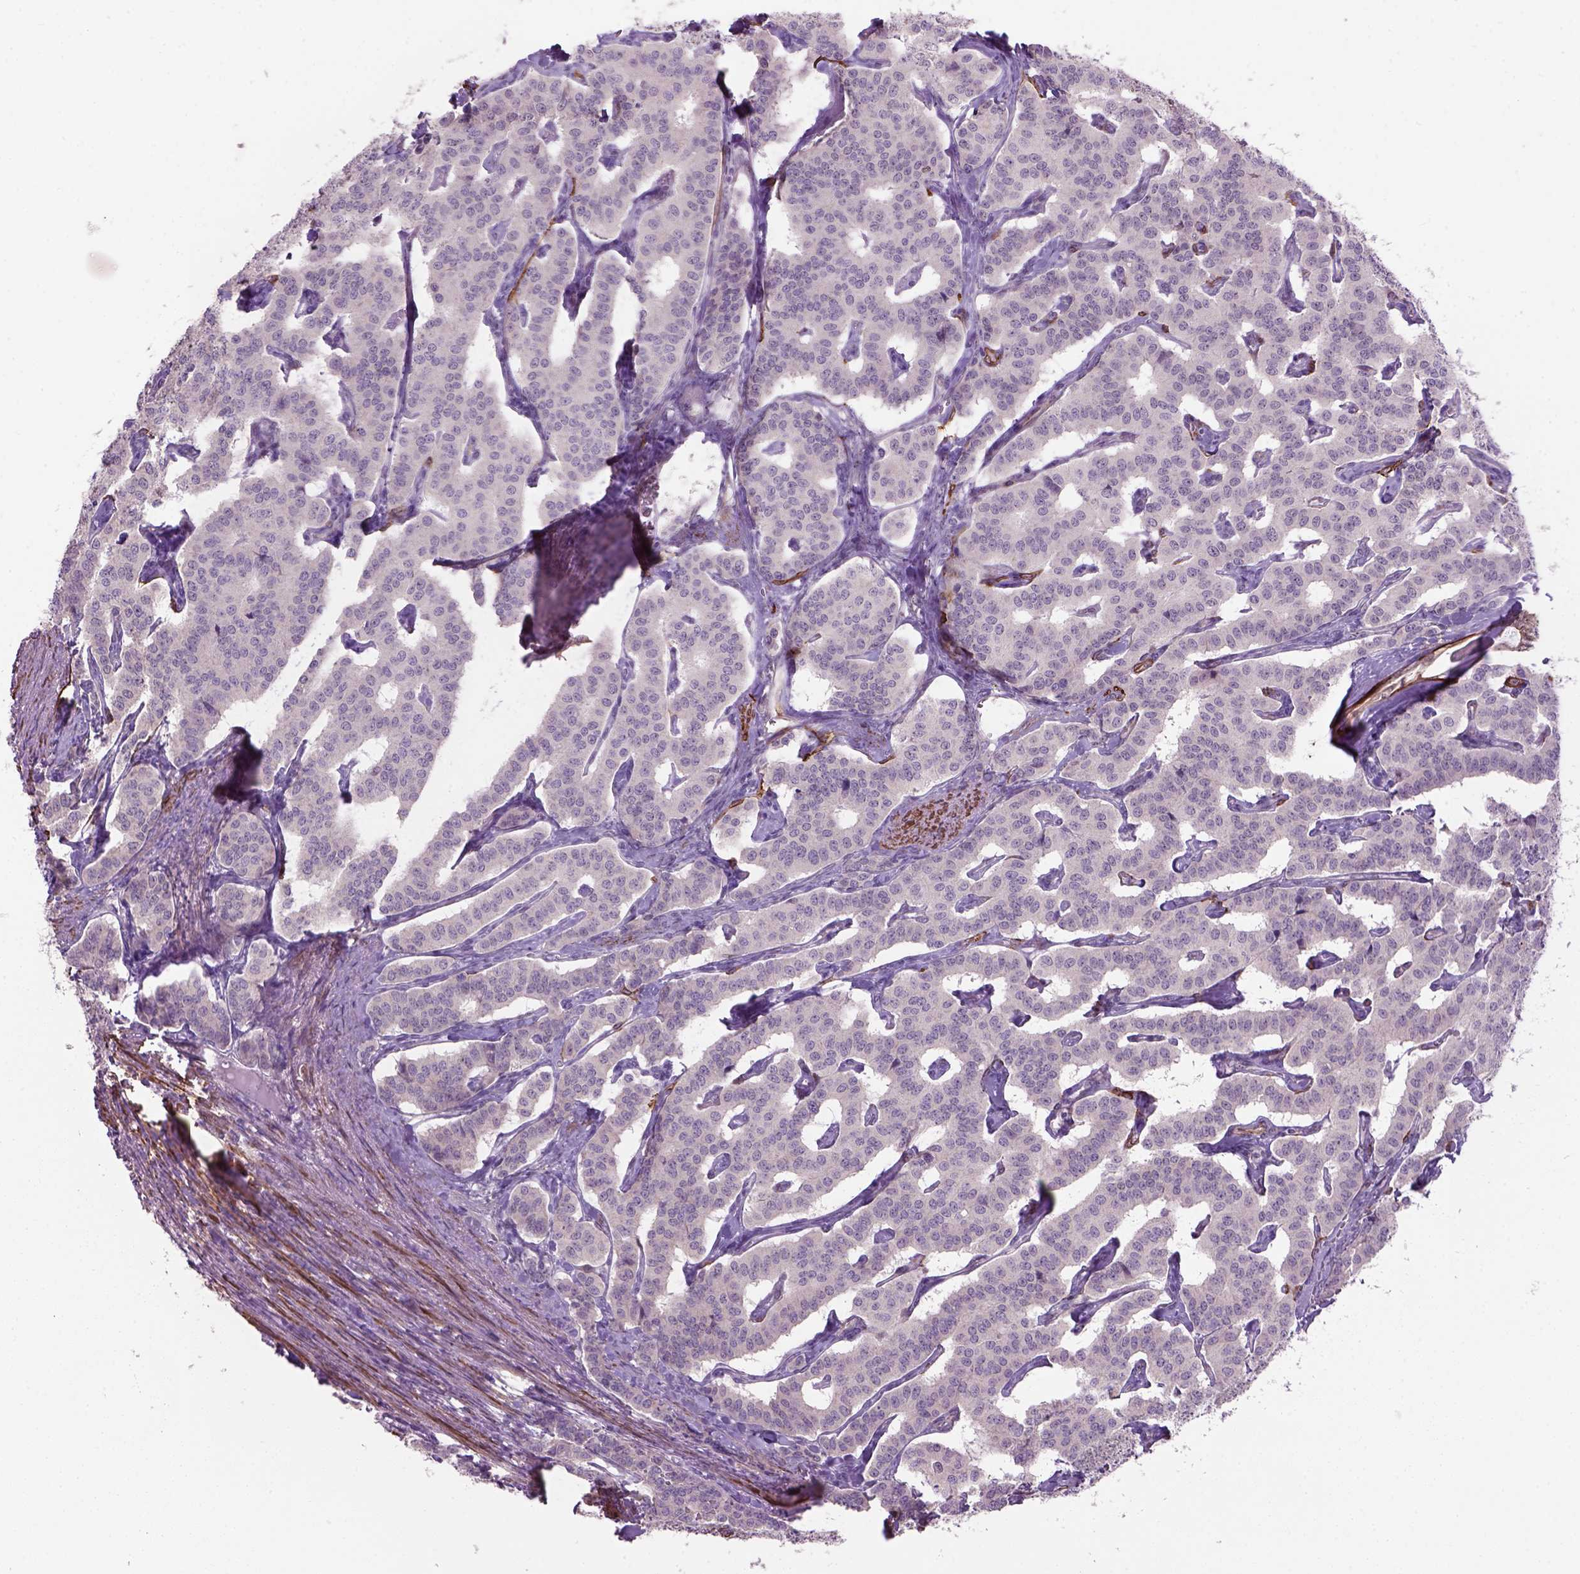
{"staining": {"intensity": "negative", "quantity": "none", "location": "none"}, "tissue": "carcinoid", "cell_type": "Tumor cells", "image_type": "cancer", "snomed": [{"axis": "morphology", "description": "Carcinoid, malignant, NOS"}, {"axis": "topography", "description": "Lung"}], "caption": "Immunohistochemistry image of neoplastic tissue: human carcinoid (malignant) stained with DAB exhibits no significant protein positivity in tumor cells.", "gene": "RRS1", "patient": {"sex": "female", "age": 46}}